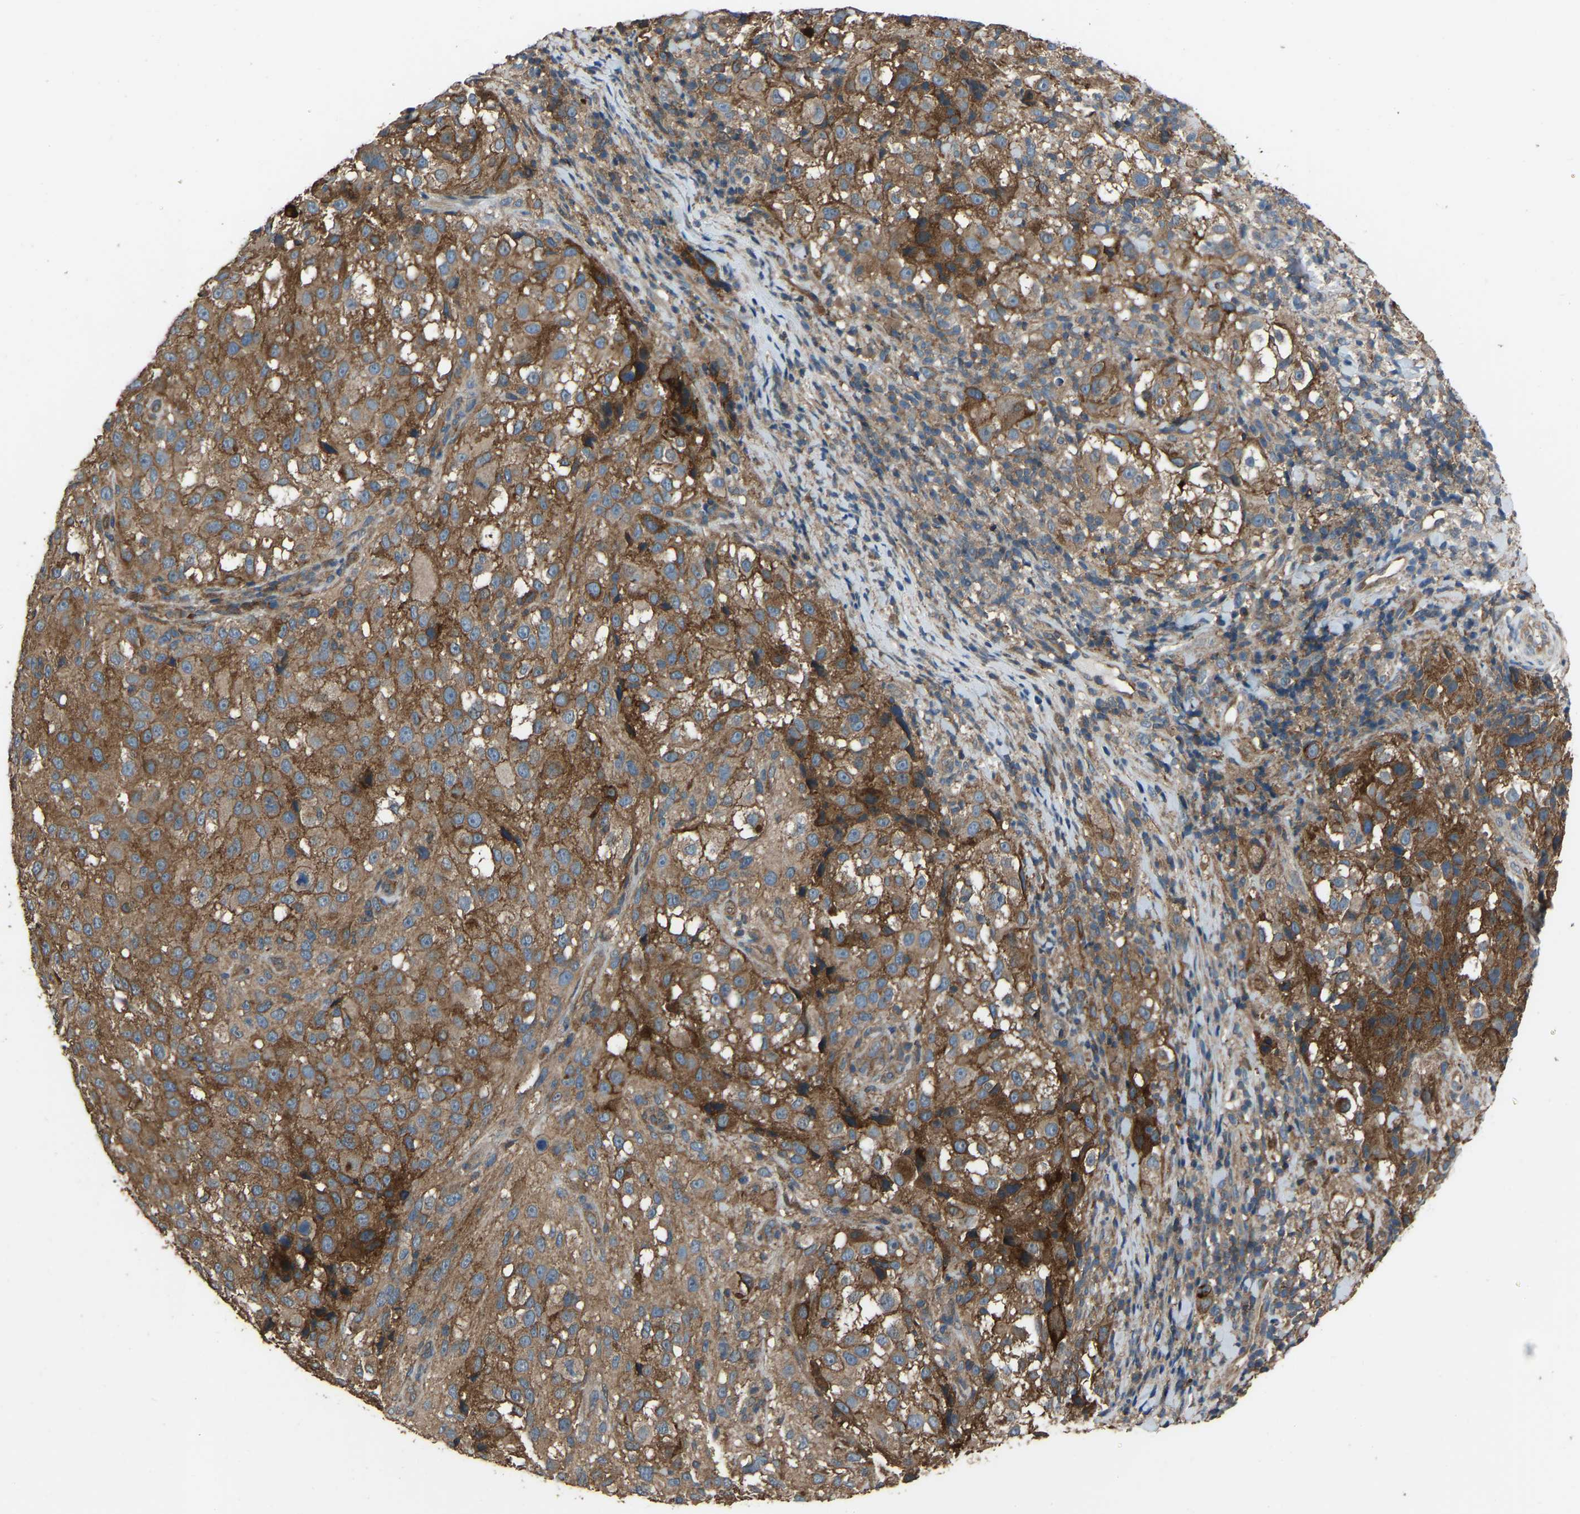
{"staining": {"intensity": "strong", "quantity": "25%-75%", "location": "cytoplasmic/membranous"}, "tissue": "melanoma", "cell_type": "Tumor cells", "image_type": "cancer", "snomed": [{"axis": "morphology", "description": "Necrosis, NOS"}, {"axis": "morphology", "description": "Malignant melanoma, NOS"}, {"axis": "topography", "description": "Skin"}], "caption": "Approximately 25%-75% of tumor cells in human malignant melanoma show strong cytoplasmic/membranous protein staining as visualized by brown immunohistochemical staining.", "gene": "SLC4A2", "patient": {"sex": "female", "age": 87}}